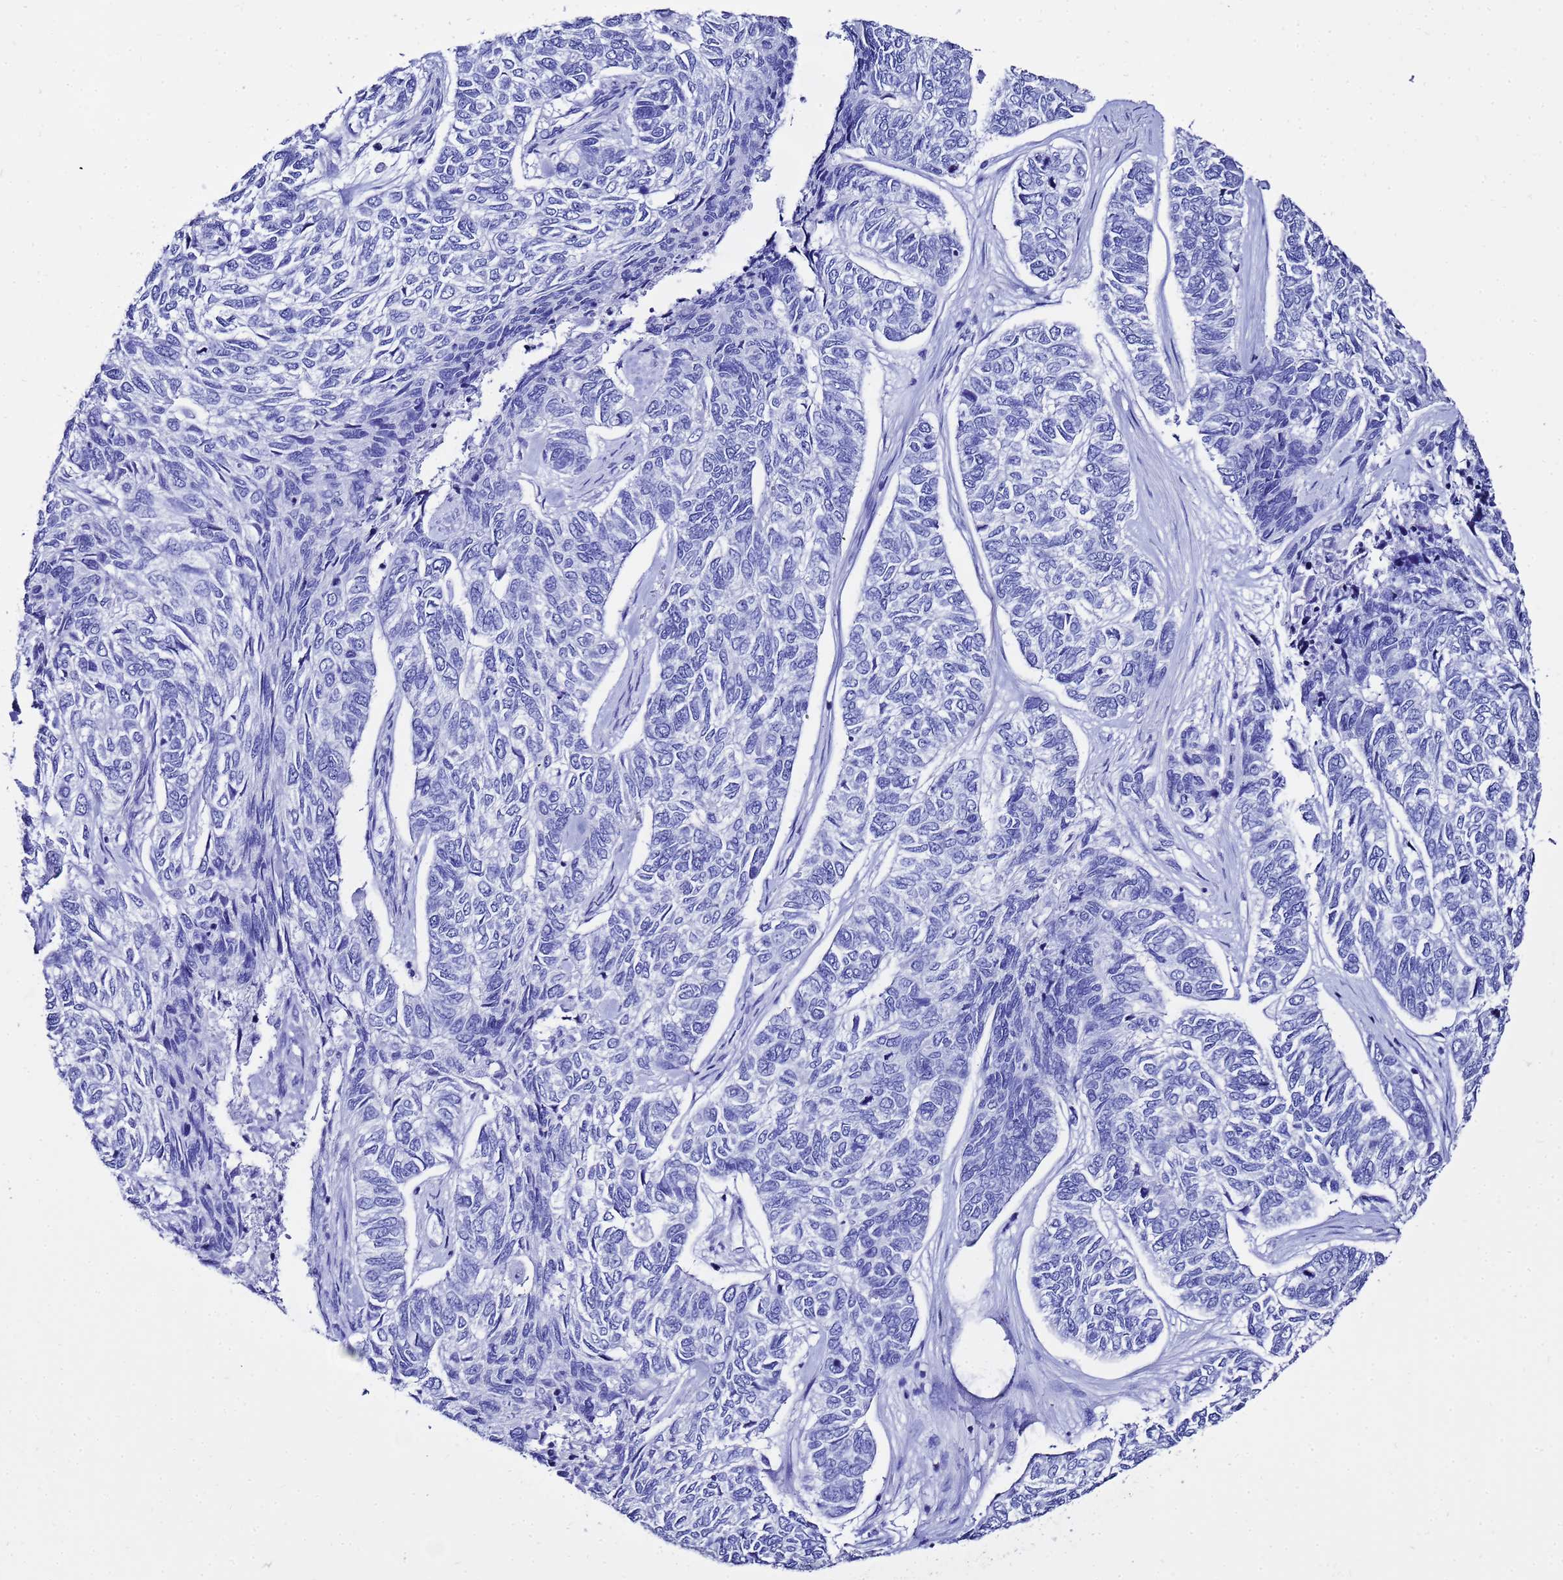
{"staining": {"intensity": "negative", "quantity": "none", "location": "none"}, "tissue": "skin cancer", "cell_type": "Tumor cells", "image_type": "cancer", "snomed": [{"axis": "morphology", "description": "Basal cell carcinoma"}, {"axis": "topography", "description": "Skin"}], "caption": "Immunohistochemistry (IHC) micrograph of neoplastic tissue: human skin basal cell carcinoma stained with DAB displays no significant protein positivity in tumor cells.", "gene": "LIPF", "patient": {"sex": "female", "age": 65}}